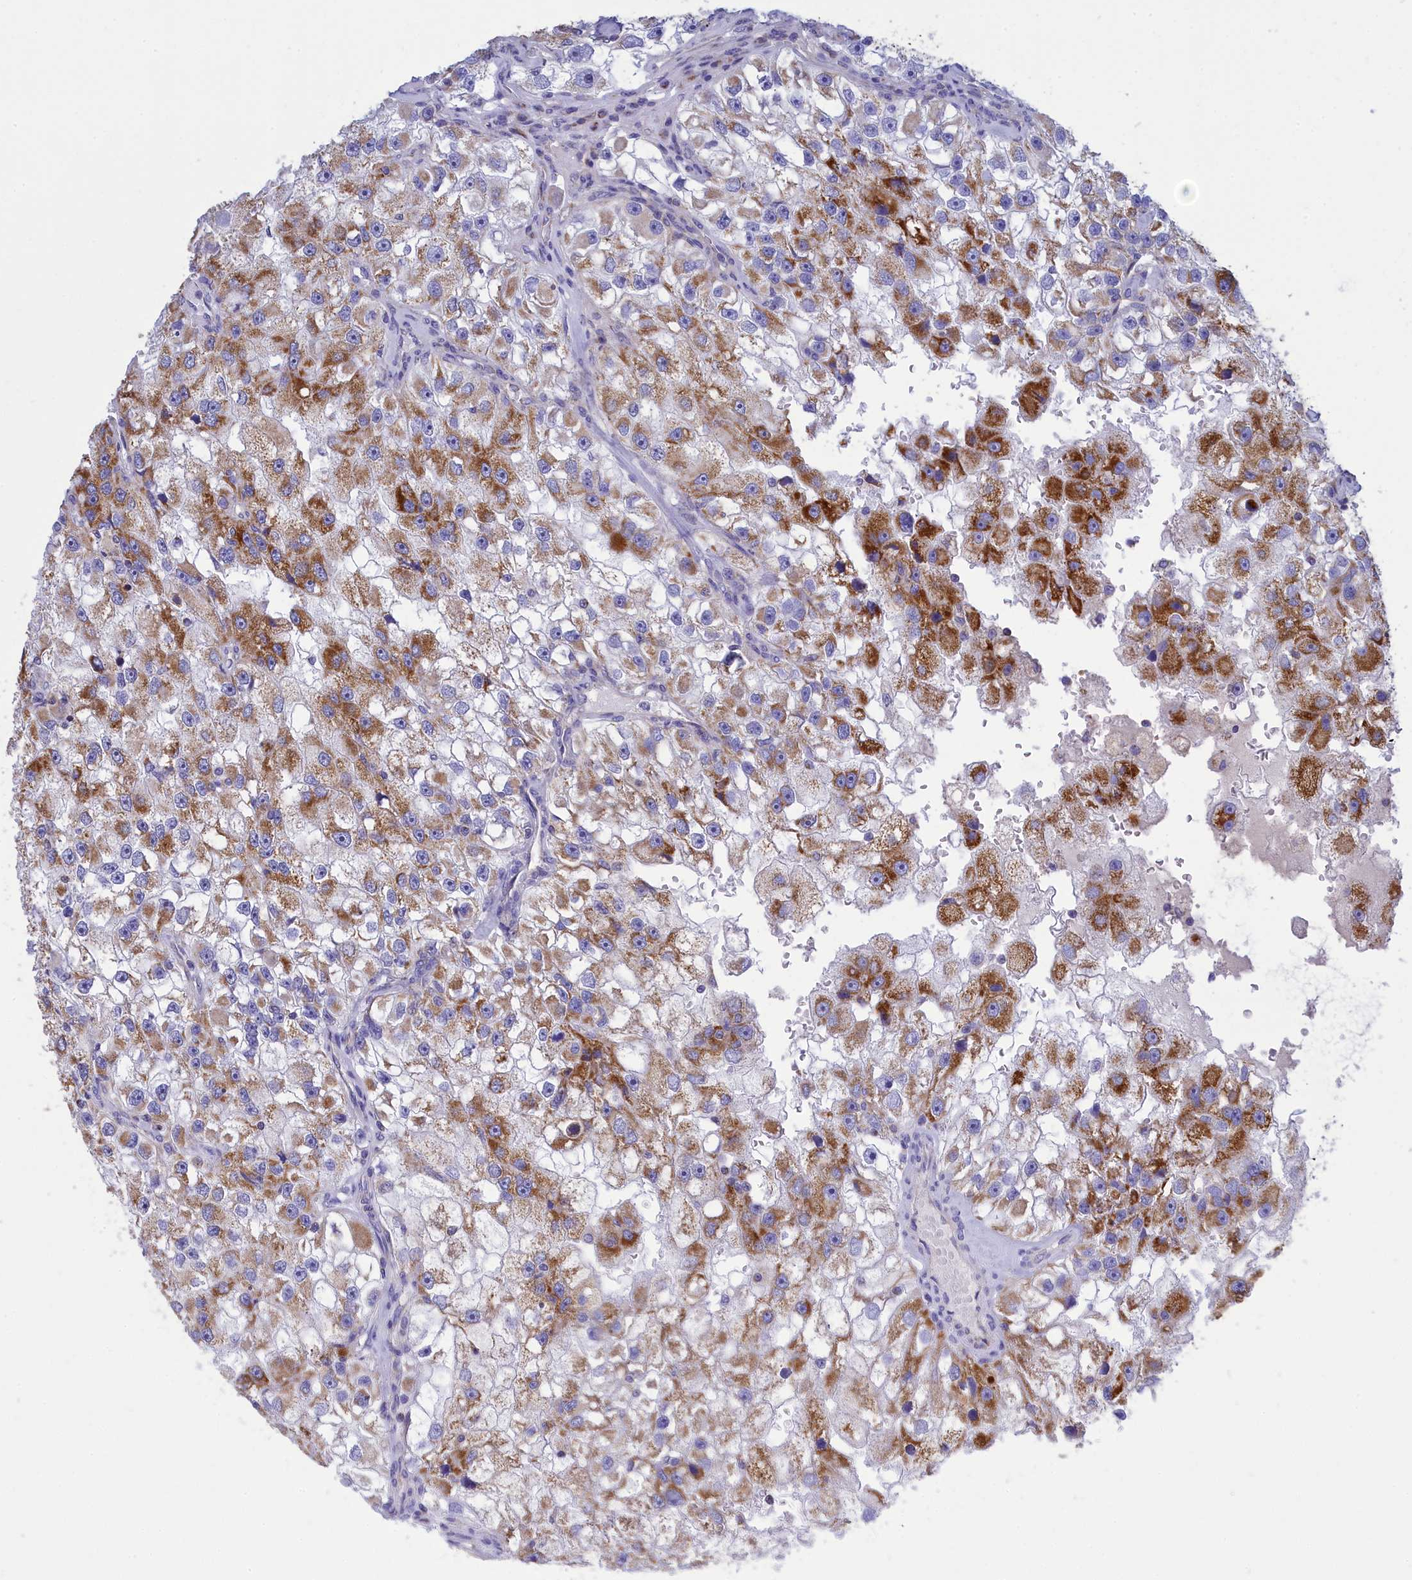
{"staining": {"intensity": "moderate", "quantity": ">75%", "location": "cytoplasmic/membranous"}, "tissue": "renal cancer", "cell_type": "Tumor cells", "image_type": "cancer", "snomed": [{"axis": "morphology", "description": "Adenocarcinoma, NOS"}, {"axis": "topography", "description": "Kidney"}], "caption": "A brown stain highlights moderate cytoplasmic/membranous staining of a protein in renal cancer tumor cells.", "gene": "CCRL2", "patient": {"sex": "male", "age": 63}}